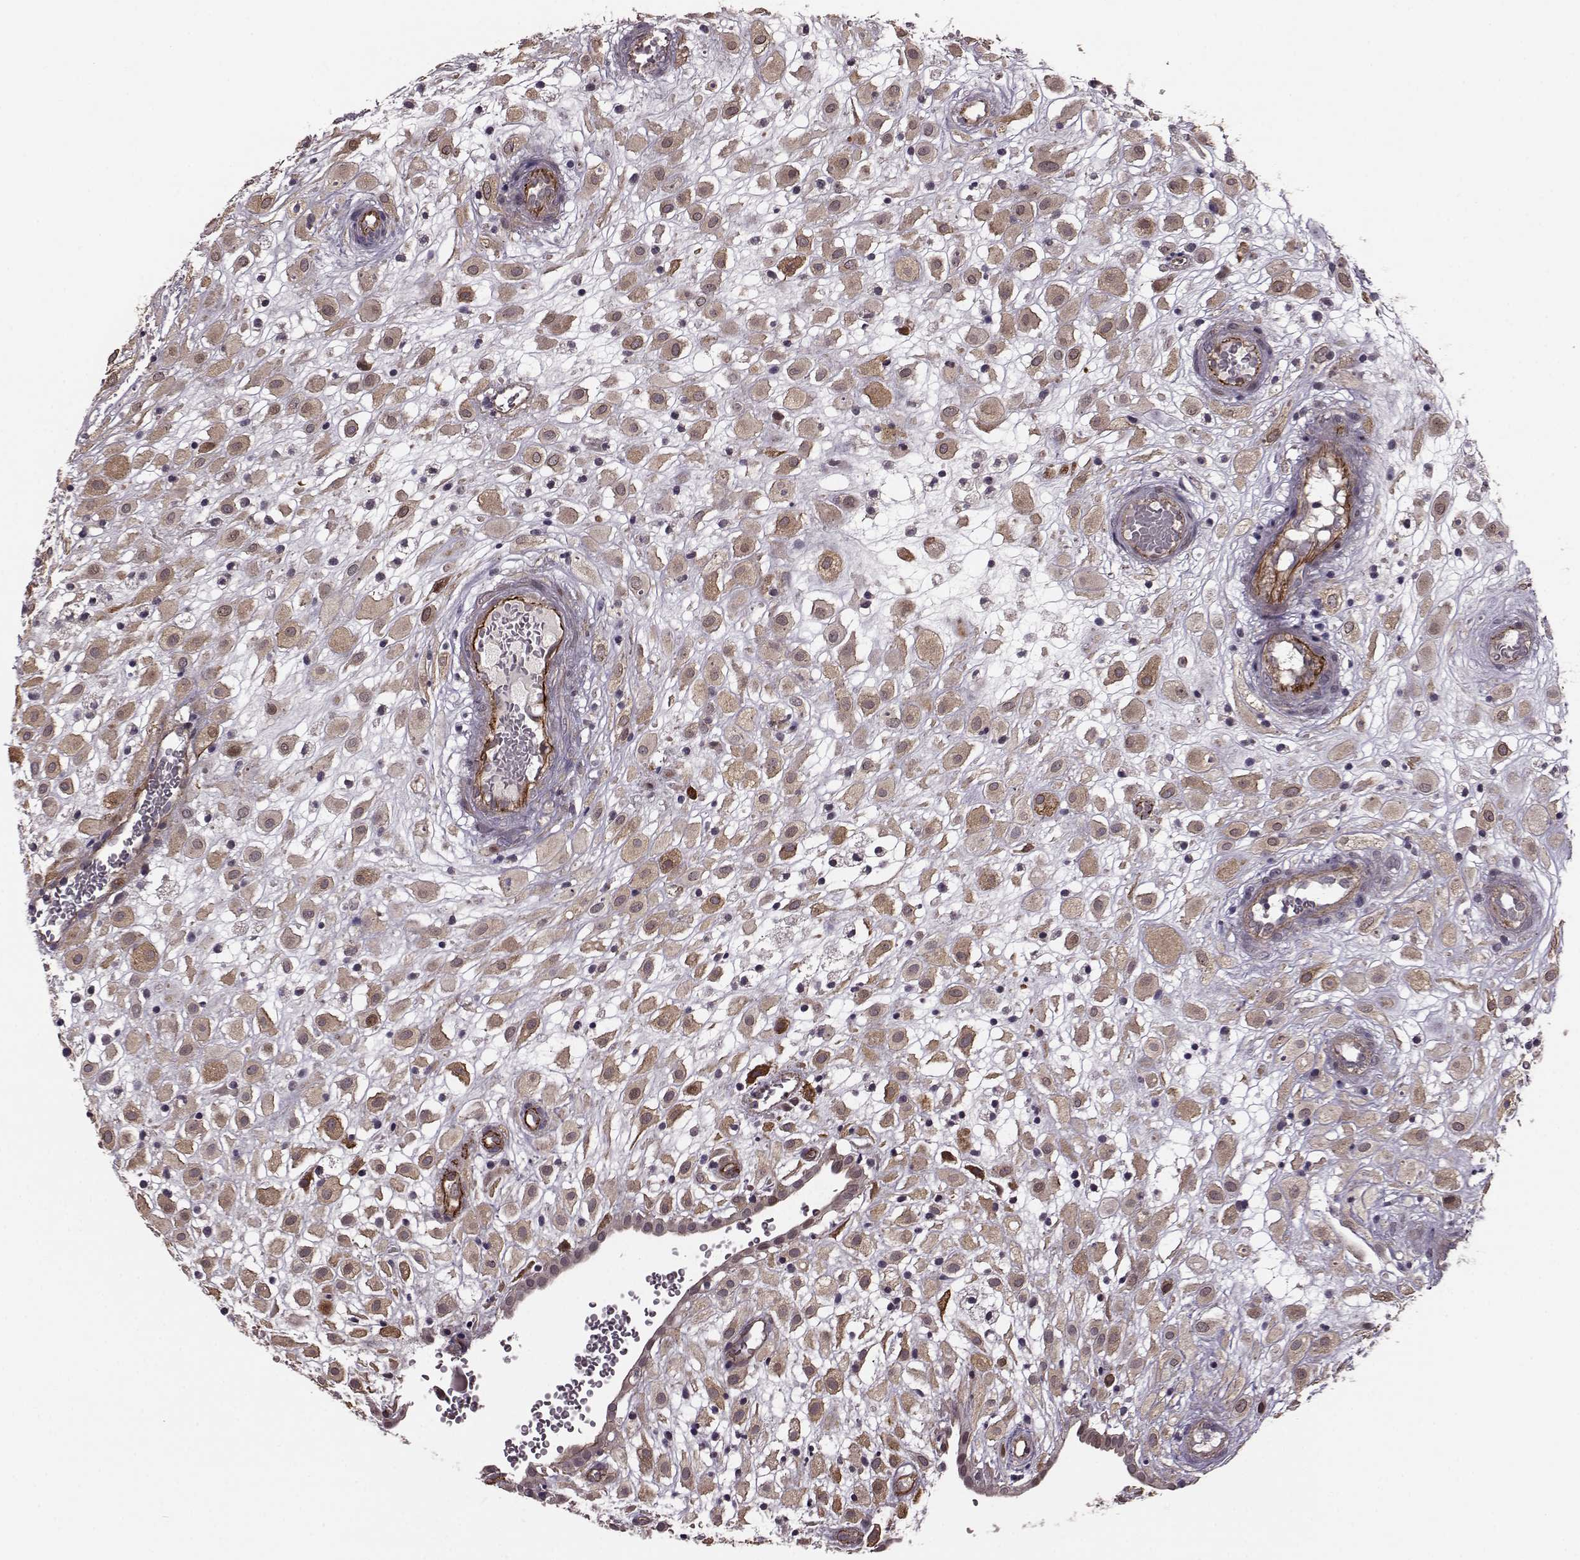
{"staining": {"intensity": "moderate", "quantity": "25%-75%", "location": "cytoplasmic/membranous"}, "tissue": "placenta", "cell_type": "Decidual cells", "image_type": "normal", "snomed": [{"axis": "morphology", "description": "Normal tissue, NOS"}, {"axis": "topography", "description": "Placenta"}], "caption": "The image shows immunohistochemical staining of unremarkable placenta. There is moderate cytoplasmic/membranous positivity is identified in about 25%-75% of decidual cells. The protein of interest is shown in brown color, while the nuclei are stained blue.", "gene": "SYNPO", "patient": {"sex": "female", "age": 24}}